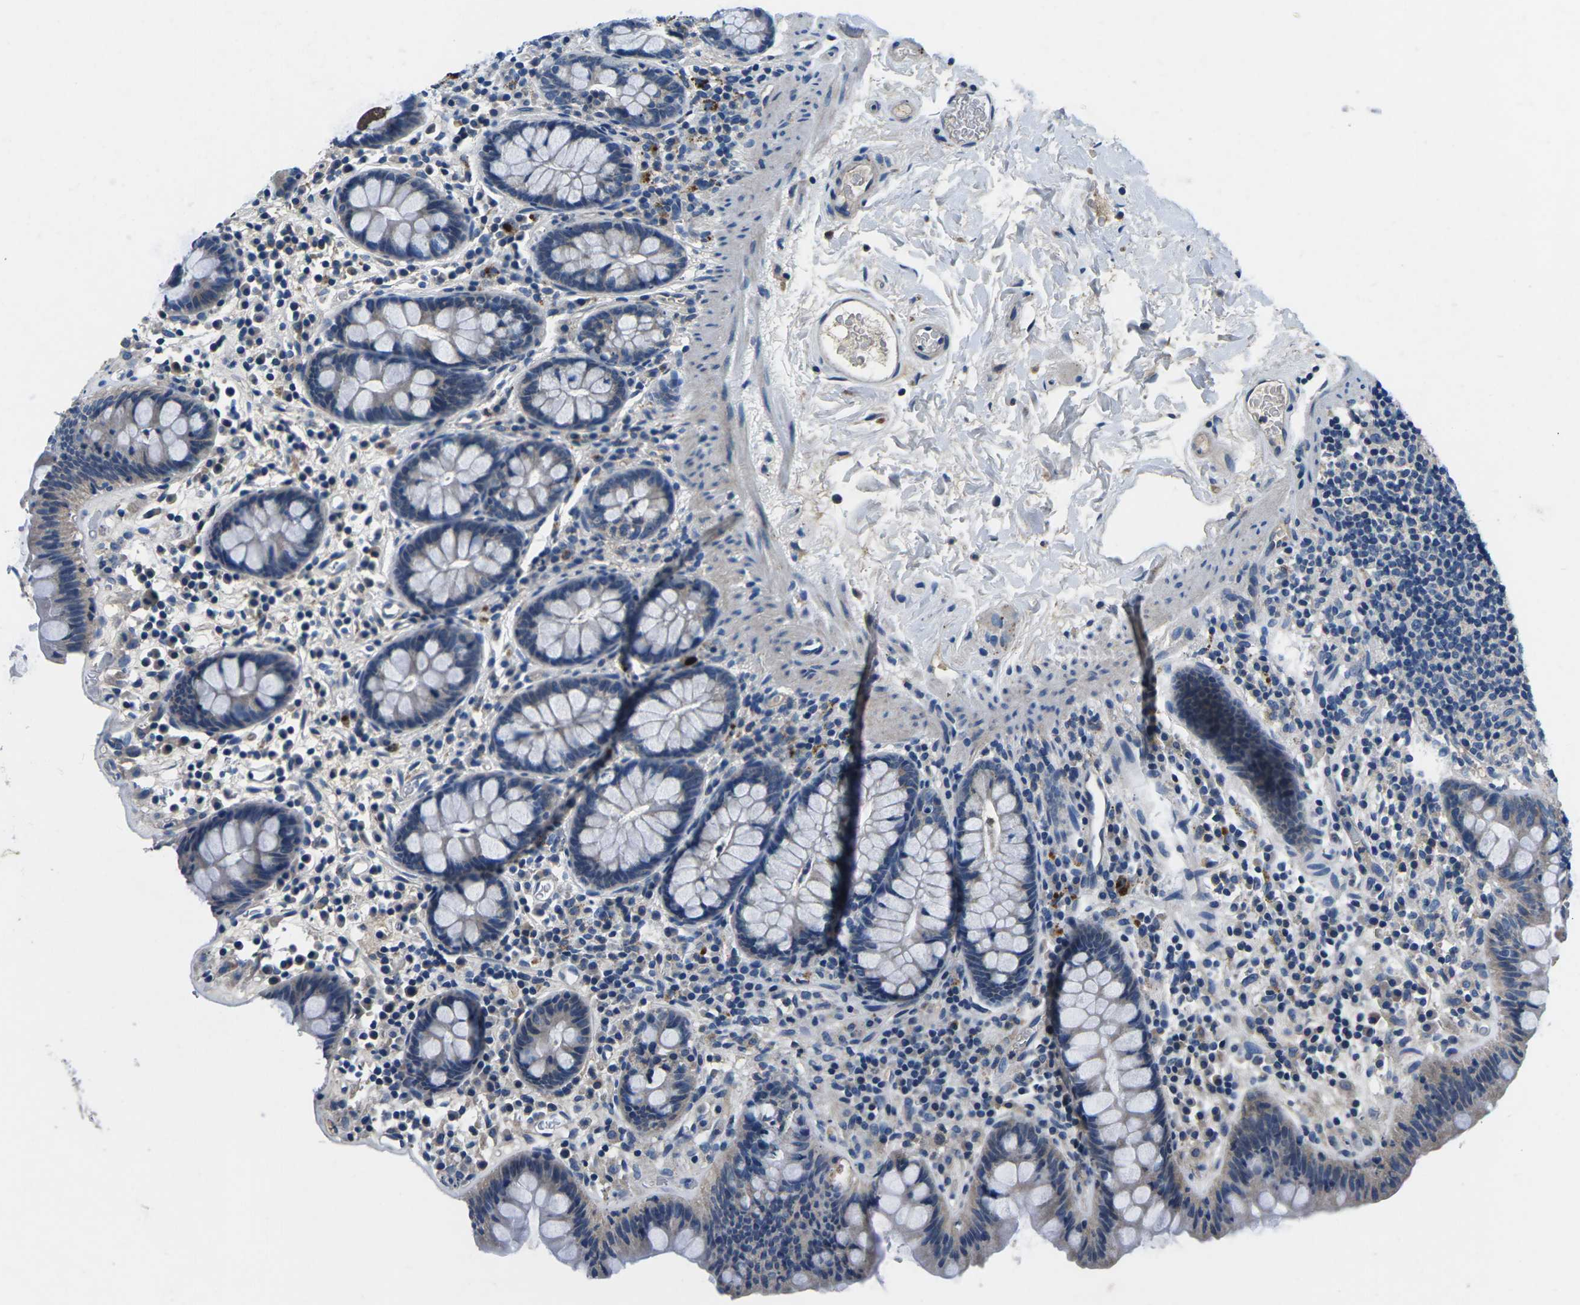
{"staining": {"intensity": "weak", "quantity": ">75%", "location": "cytoplasmic/membranous"}, "tissue": "colon", "cell_type": "Endothelial cells", "image_type": "normal", "snomed": [{"axis": "morphology", "description": "Normal tissue, NOS"}, {"axis": "topography", "description": "Colon"}], "caption": "The histopathology image demonstrates a brown stain indicating the presence of a protein in the cytoplasmic/membranous of endothelial cells in colon.", "gene": "PDCD6IP", "patient": {"sex": "female", "age": 80}}